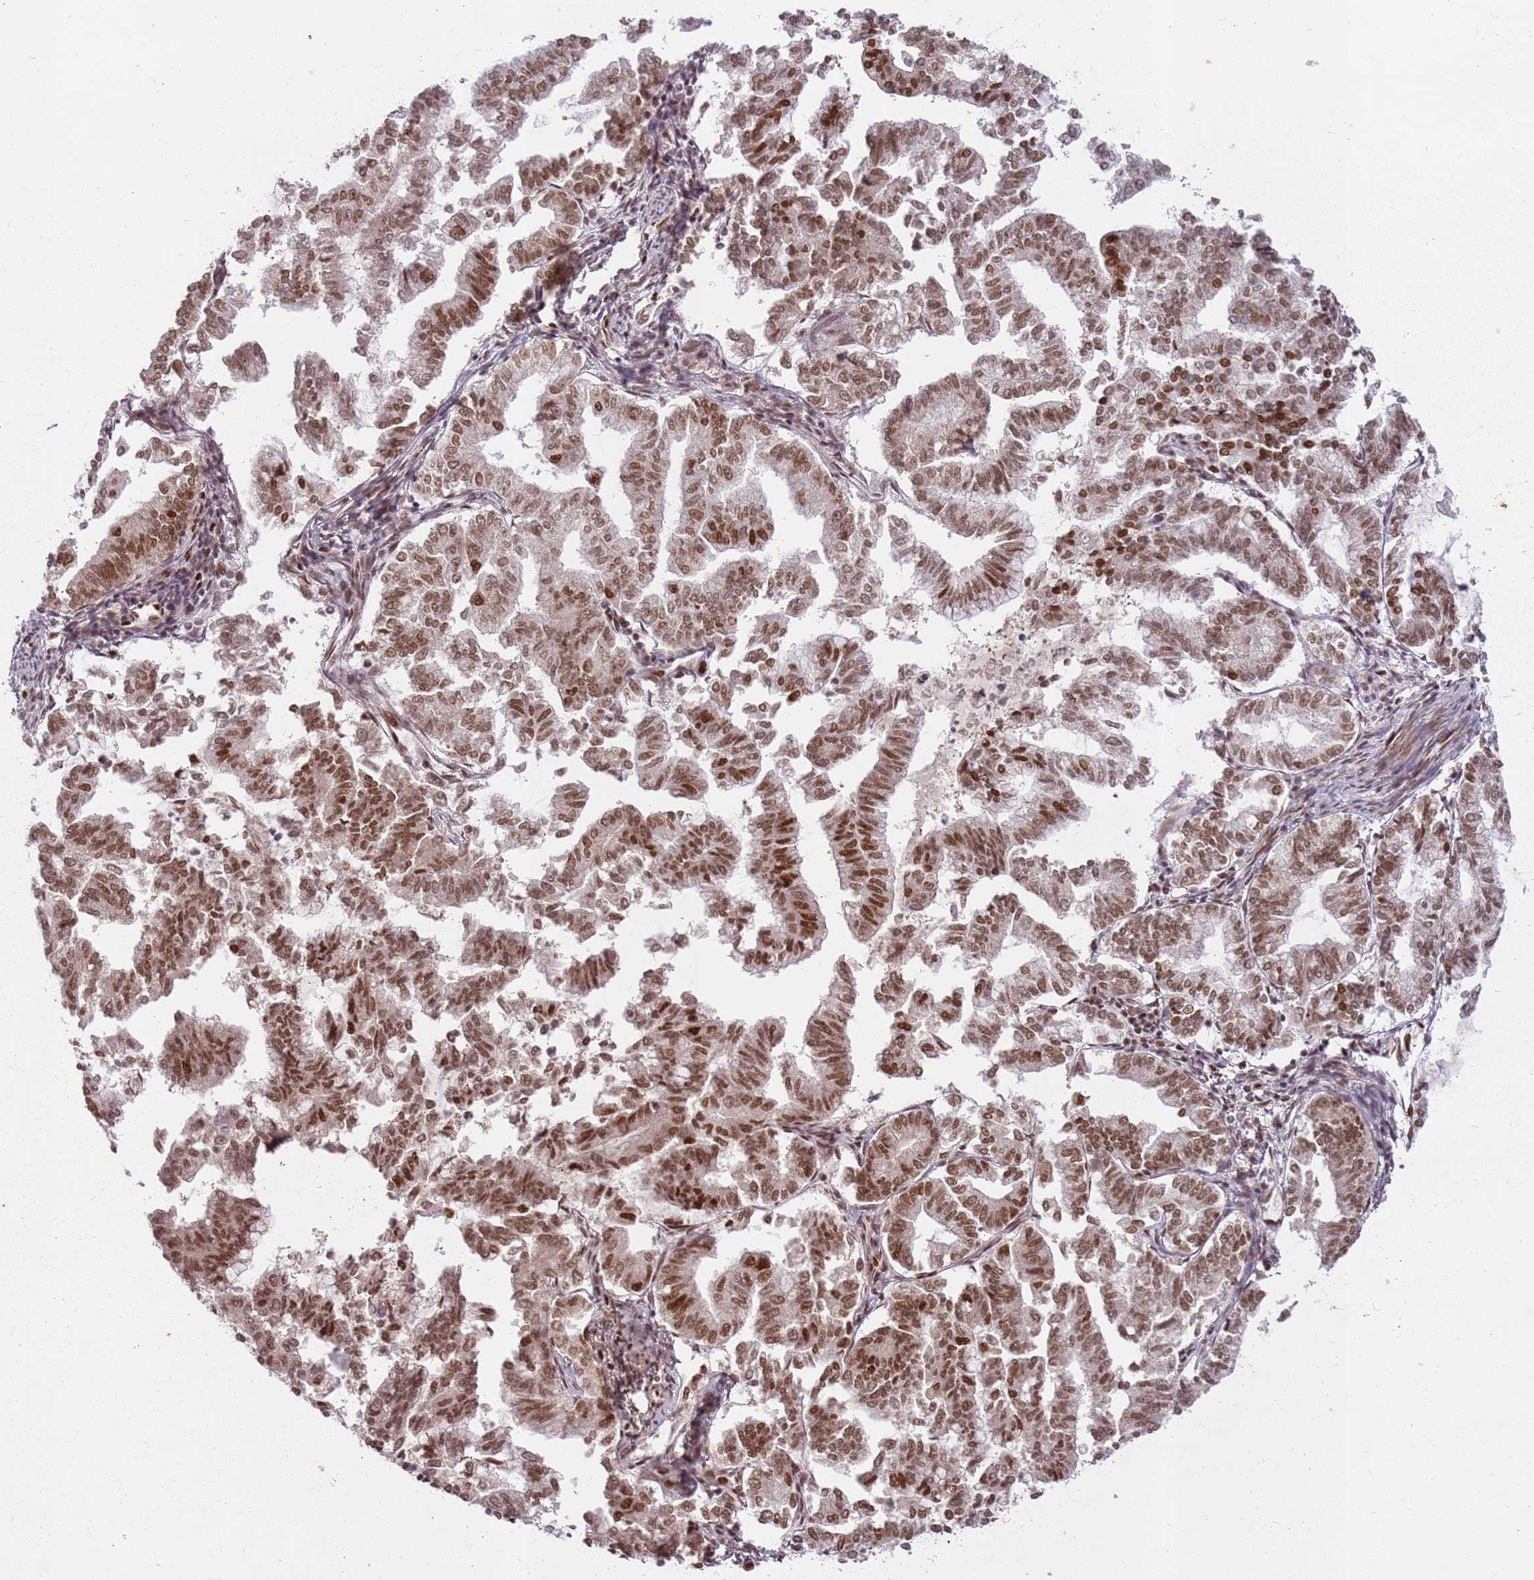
{"staining": {"intensity": "moderate", "quantity": ">75%", "location": "nuclear"}, "tissue": "endometrial cancer", "cell_type": "Tumor cells", "image_type": "cancer", "snomed": [{"axis": "morphology", "description": "Adenocarcinoma, NOS"}, {"axis": "topography", "description": "Endometrium"}], "caption": "Protein expression analysis of human endometrial cancer reveals moderate nuclear expression in approximately >75% of tumor cells.", "gene": "TENT4A", "patient": {"sex": "female", "age": 79}}